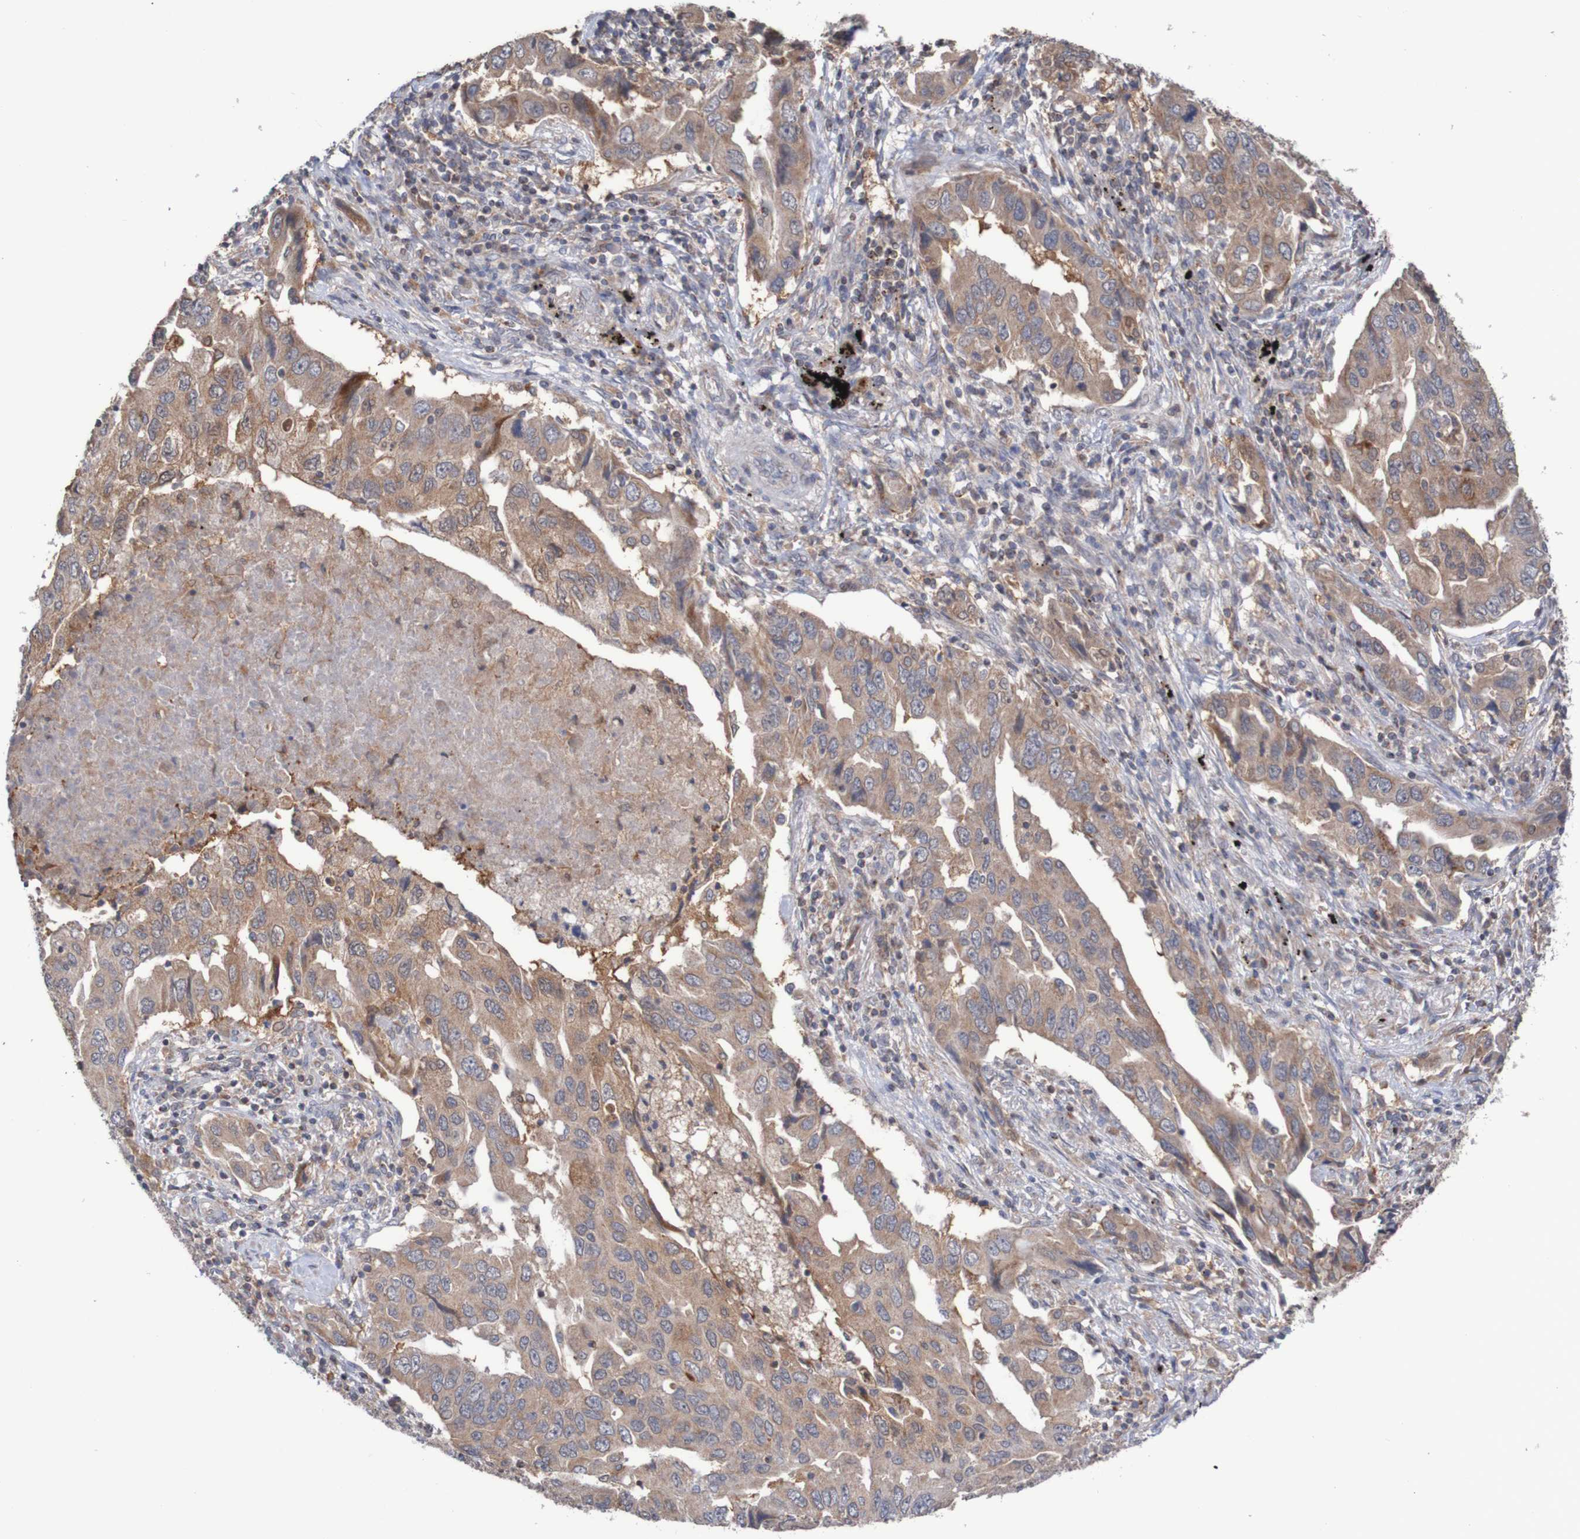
{"staining": {"intensity": "moderate", "quantity": ">75%", "location": "cytoplasmic/membranous"}, "tissue": "lung cancer", "cell_type": "Tumor cells", "image_type": "cancer", "snomed": [{"axis": "morphology", "description": "Adenocarcinoma, NOS"}, {"axis": "topography", "description": "Lung"}], "caption": "Immunohistochemistry (IHC) micrograph of human lung adenocarcinoma stained for a protein (brown), which demonstrates medium levels of moderate cytoplasmic/membranous staining in approximately >75% of tumor cells.", "gene": "C3orf18", "patient": {"sex": "female", "age": 65}}